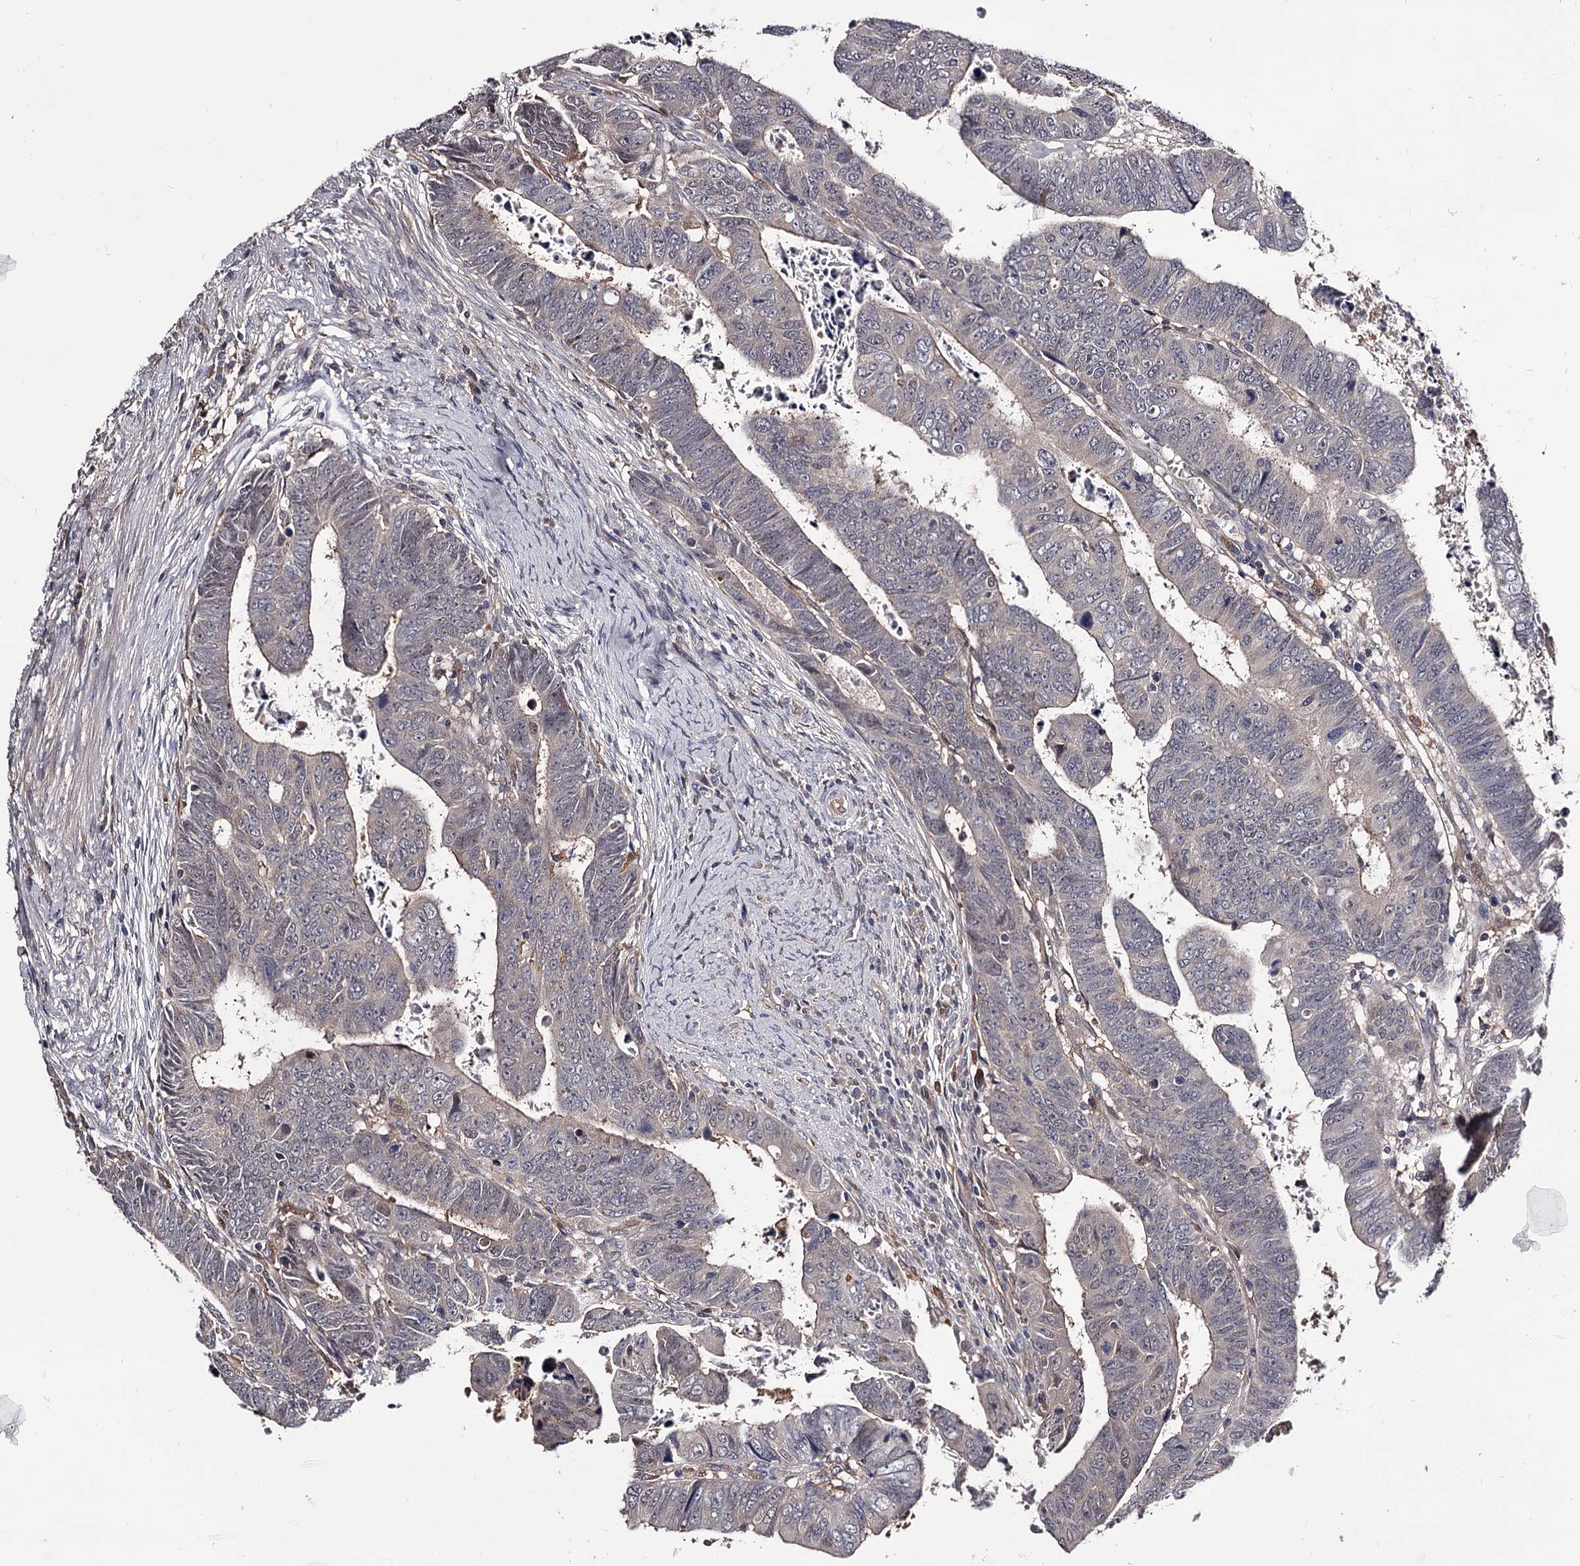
{"staining": {"intensity": "negative", "quantity": "none", "location": "none"}, "tissue": "colorectal cancer", "cell_type": "Tumor cells", "image_type": "cancer", "snomed": [{"axis": "morphology", "description": "Normal tissue, NOS"}, {"axis": "morphology", "description": "Adenocarcinoma, NOS"}, {"axis": "topography", "description": "Rectum"}], "caption": "A photomicrograph of human colorectal cancer is negative for staining in tumor cells.", "gene": "GSTO1", "patient": {"sex": "female", "age": 65}}